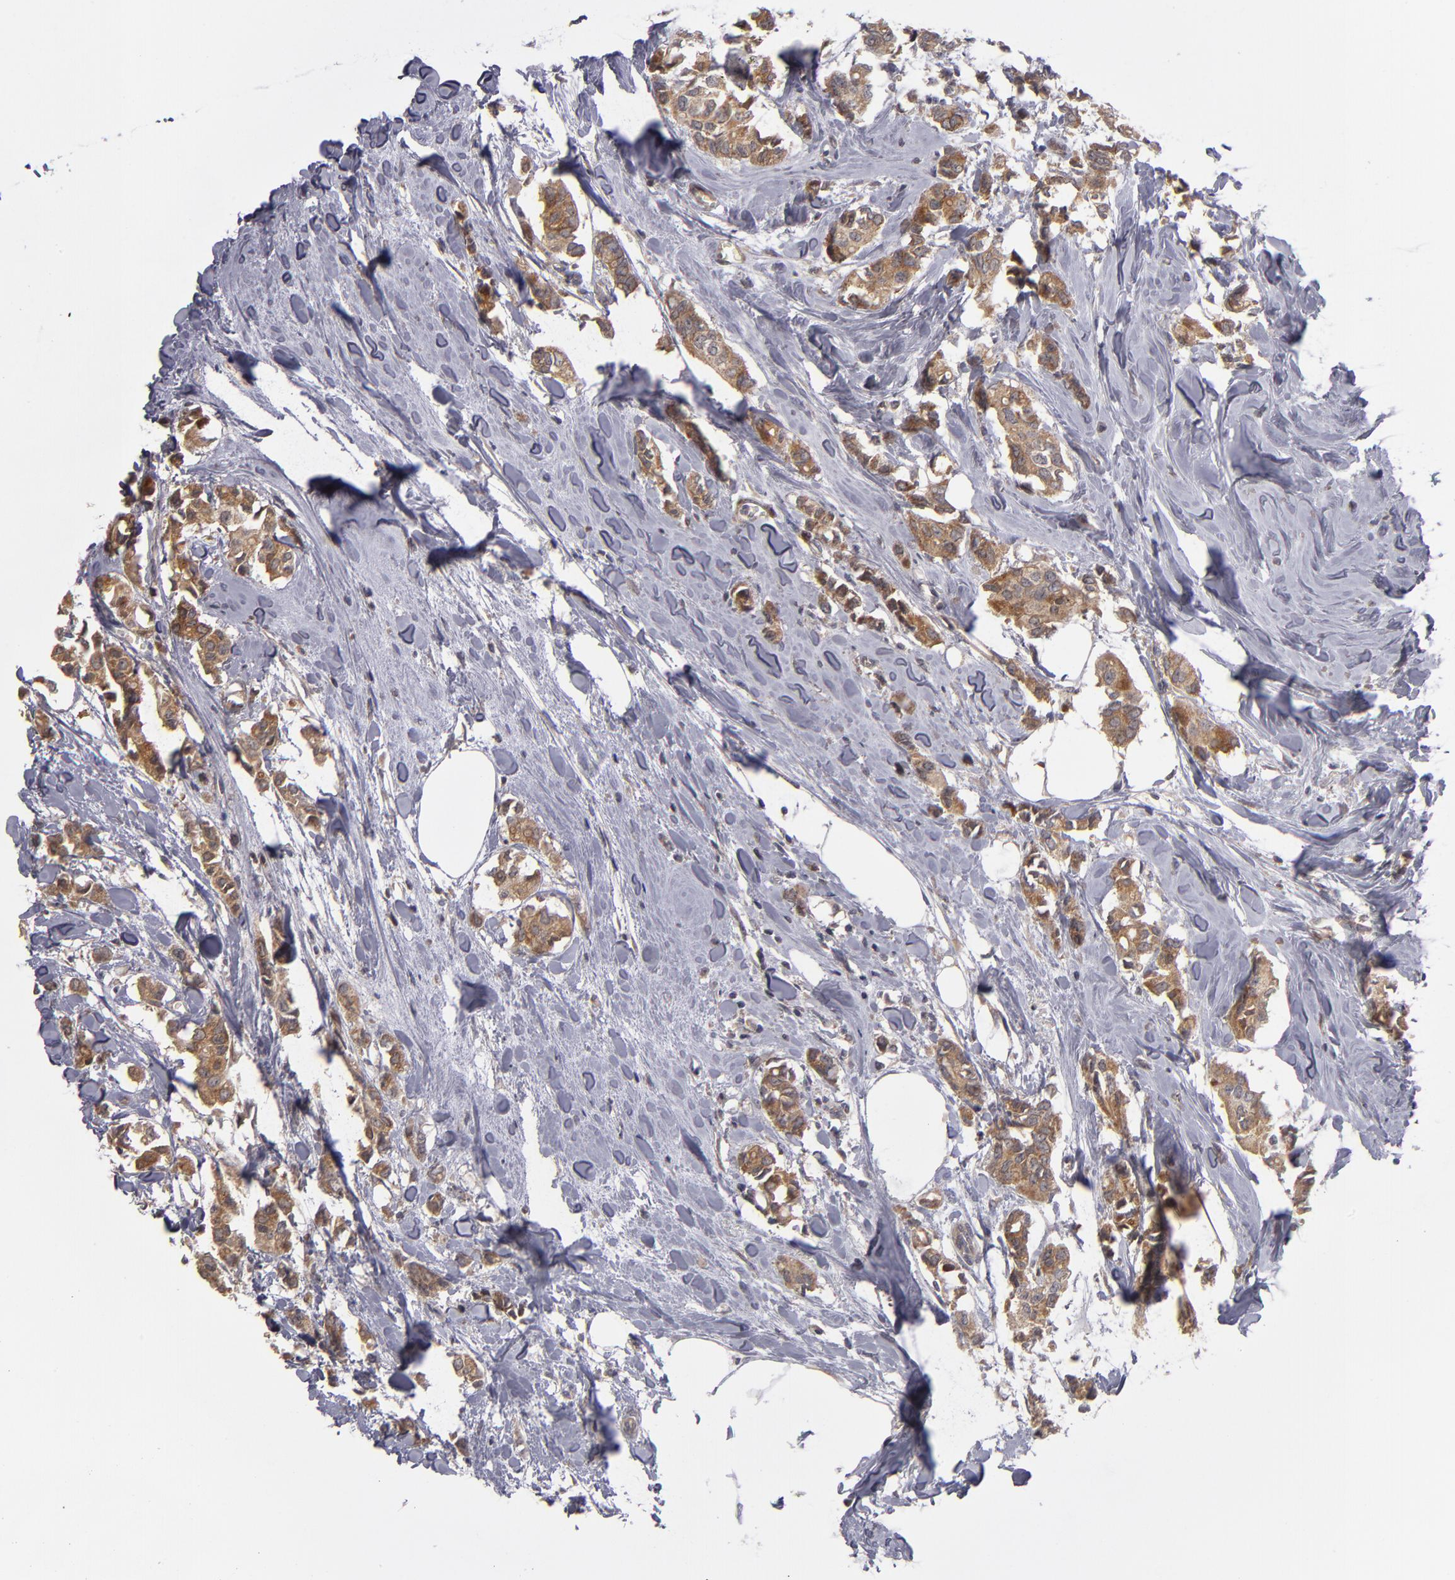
{"staining": {"intensity": "strong", "quantity": ">75%", "location": "cytoplasmic/membranous"}, "tissue": "breast cancer", "cell_type": "Tumor cells", "image_type": "cancer", "snomed": [{"axis": "morphology", "description": "Duct carcinoma"}, {"axis": "topography", "description": "Breast"}], "caption": "Strong cytoplasmic/membranous protein staining is seen in approximately >75% of tumor cells in breast intraductal carcinoma. The staining is performed using DAB brown chromogen to label protein expression. The nuclei are counter-stained blue using hematoxylin.", "gene": "EXD2", "patient": {"sex": "female", "age": 84}}